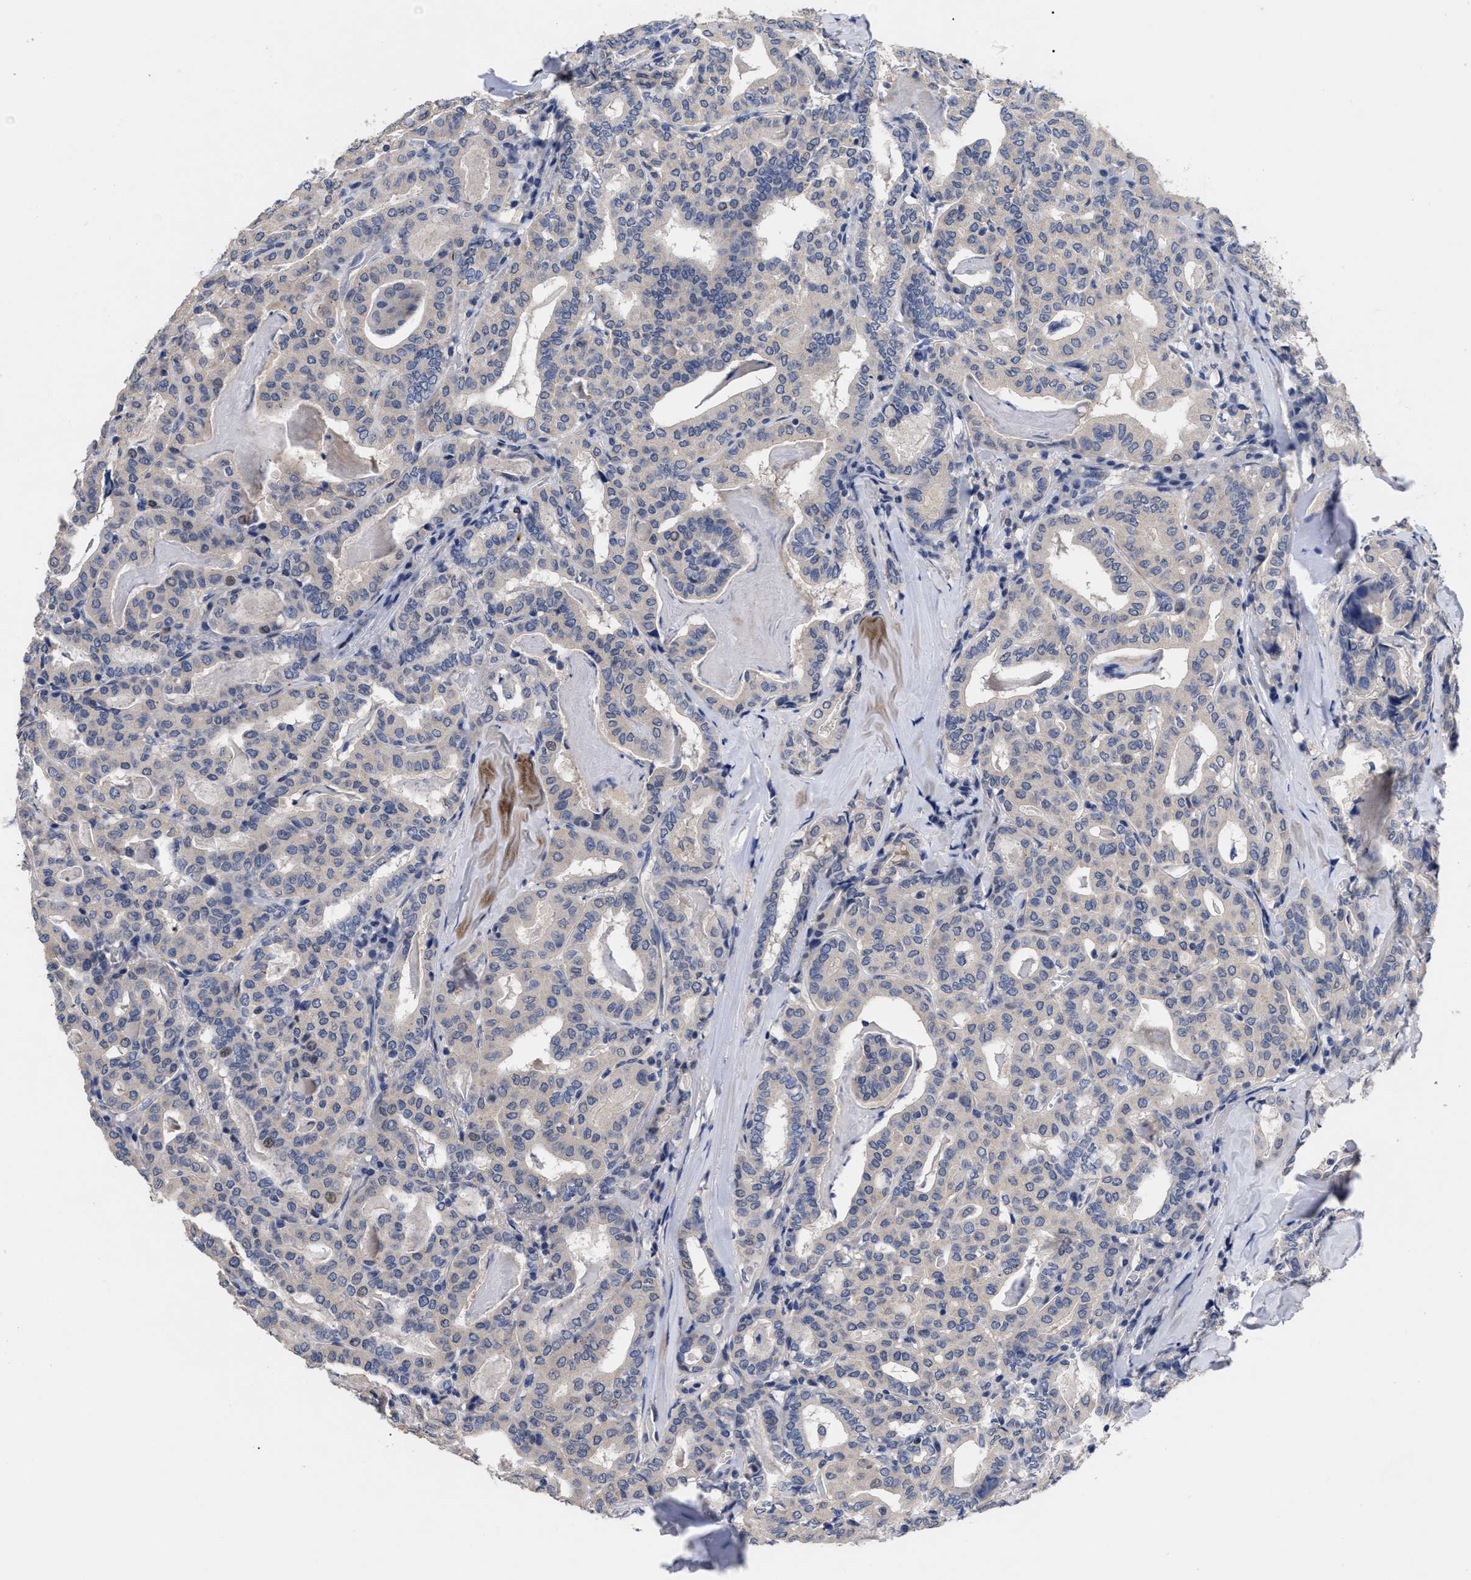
{"staining": {"intensity": "negative", "quantity": "none", "location": "none"}, "tissue": "thyroid cancer", "cell_type": "Tumor cells", "image_type": "cancer", "snomed": [{"axis": "morphology", "description": "Papillary adenocarcinoma, NOS"}, {"axis": "topography", "description": "Thyroid gland"}], "caption": "IHC of thyroid cancer (papillary adenocarcinoma) demonstrates no staining in tumor cells.", "gene": "CCN5", "patient": {"sex": "female", "age": 42}}